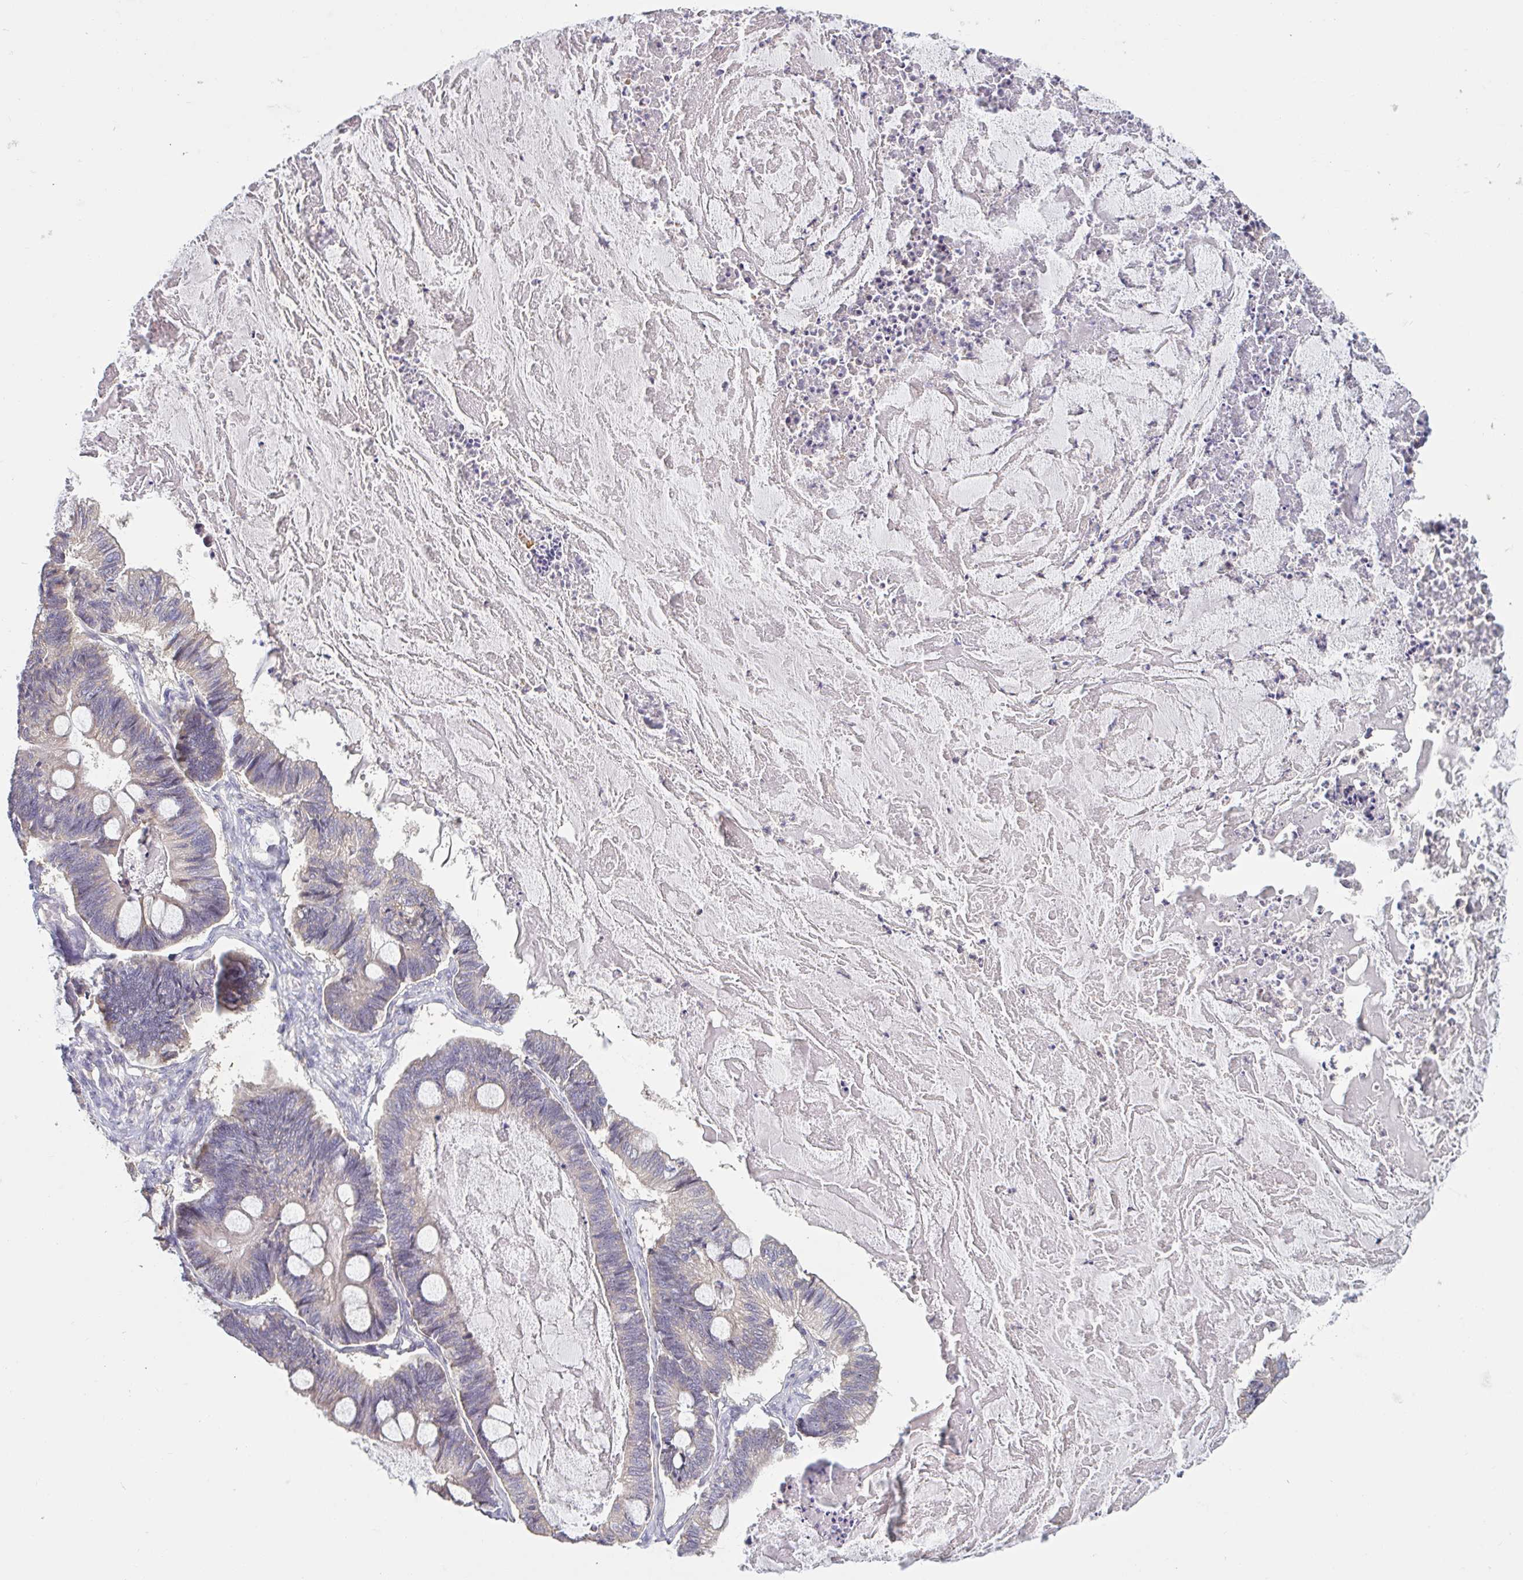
{"staining": {"intensity": "strong", "quantity": "<25%", "location": "cytoplasmic/membranous"}, "tissue": "ovarian cancer", "cell_type": "Tumor cells", "image_type": "cancer", "snomed": [{"axis": "morphology", "description": "Cystadenocarcinoma, mucinous, NOS"}, {"axis": "topography", "description": "Ovary"}], "caption": "Immunohistochemical staining of human ovarian cancer (mucinous cystadenocarcinoma) exhibits medium levels of strong cytoplasmic/membranous protein staining in approximately <25% of tumor cells. Using DAB (3,3'-diaminobenzidine) (brown) and hematoxylin (blue) stains, captured at high magnification using brightfield microscopy.", "gene": "CD1E", "patient": {"sex": "female", "age": 61}}